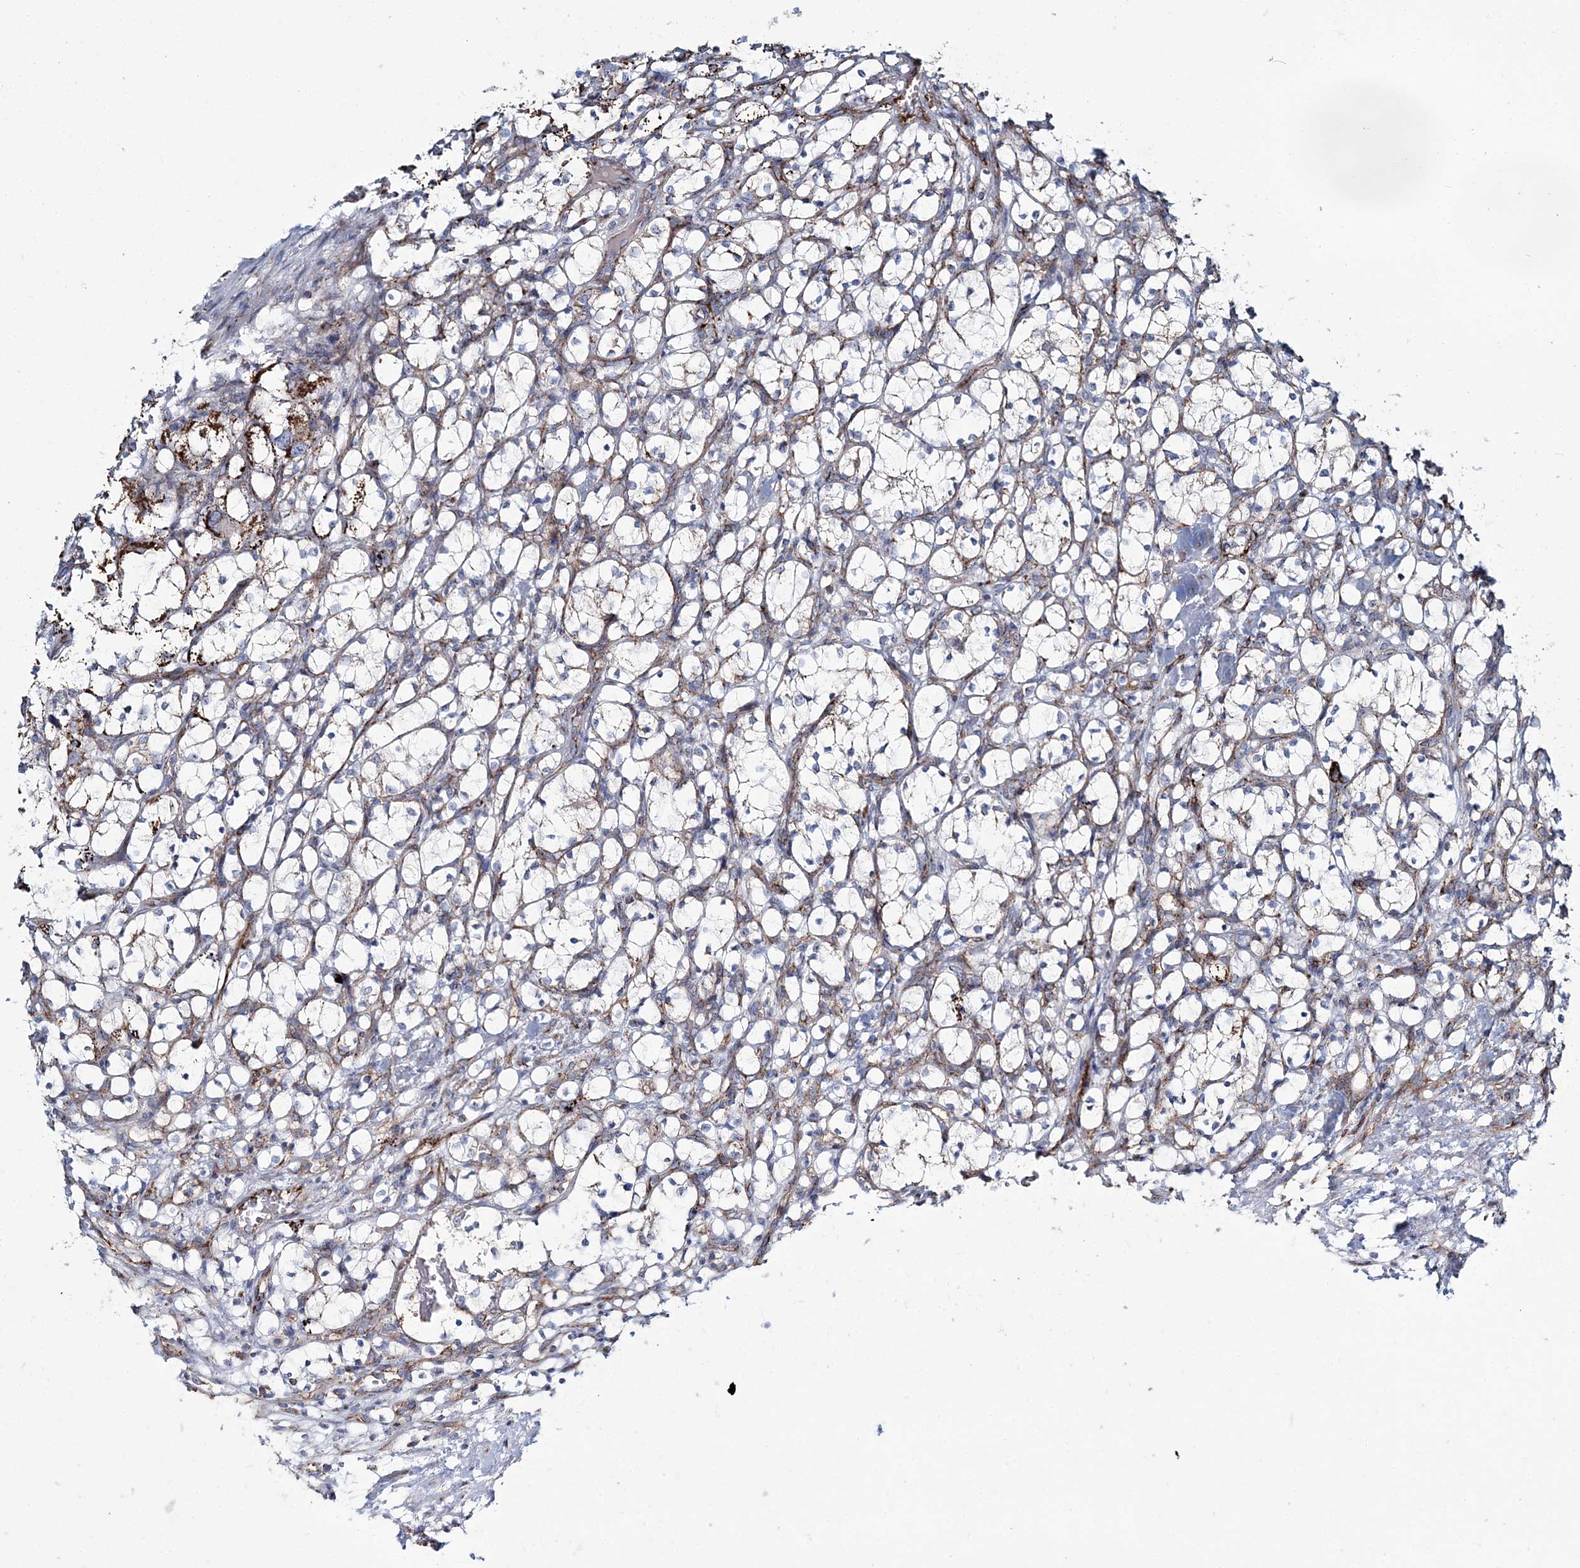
{"staining": {"intensity": "negative", "quantity": "none", "location": "none"}, "tissue": "renal cancer", "cell_type": "Tumor cells", "image_type": "cancer", "snomed": [{"axis": "morphology", "description": "Adenocarcinoma, NOS"}, {"axis": "topography", "description": "Kidney"}], "caption": "High magnification brightfield microscopy of renal cancer stained with DAB (brown) and counterstained with hematoxylin (blue): tumor cells show no significant staining.", "gene": "ARHGAP6", "patient": {"sex": "female", "age": 69}}